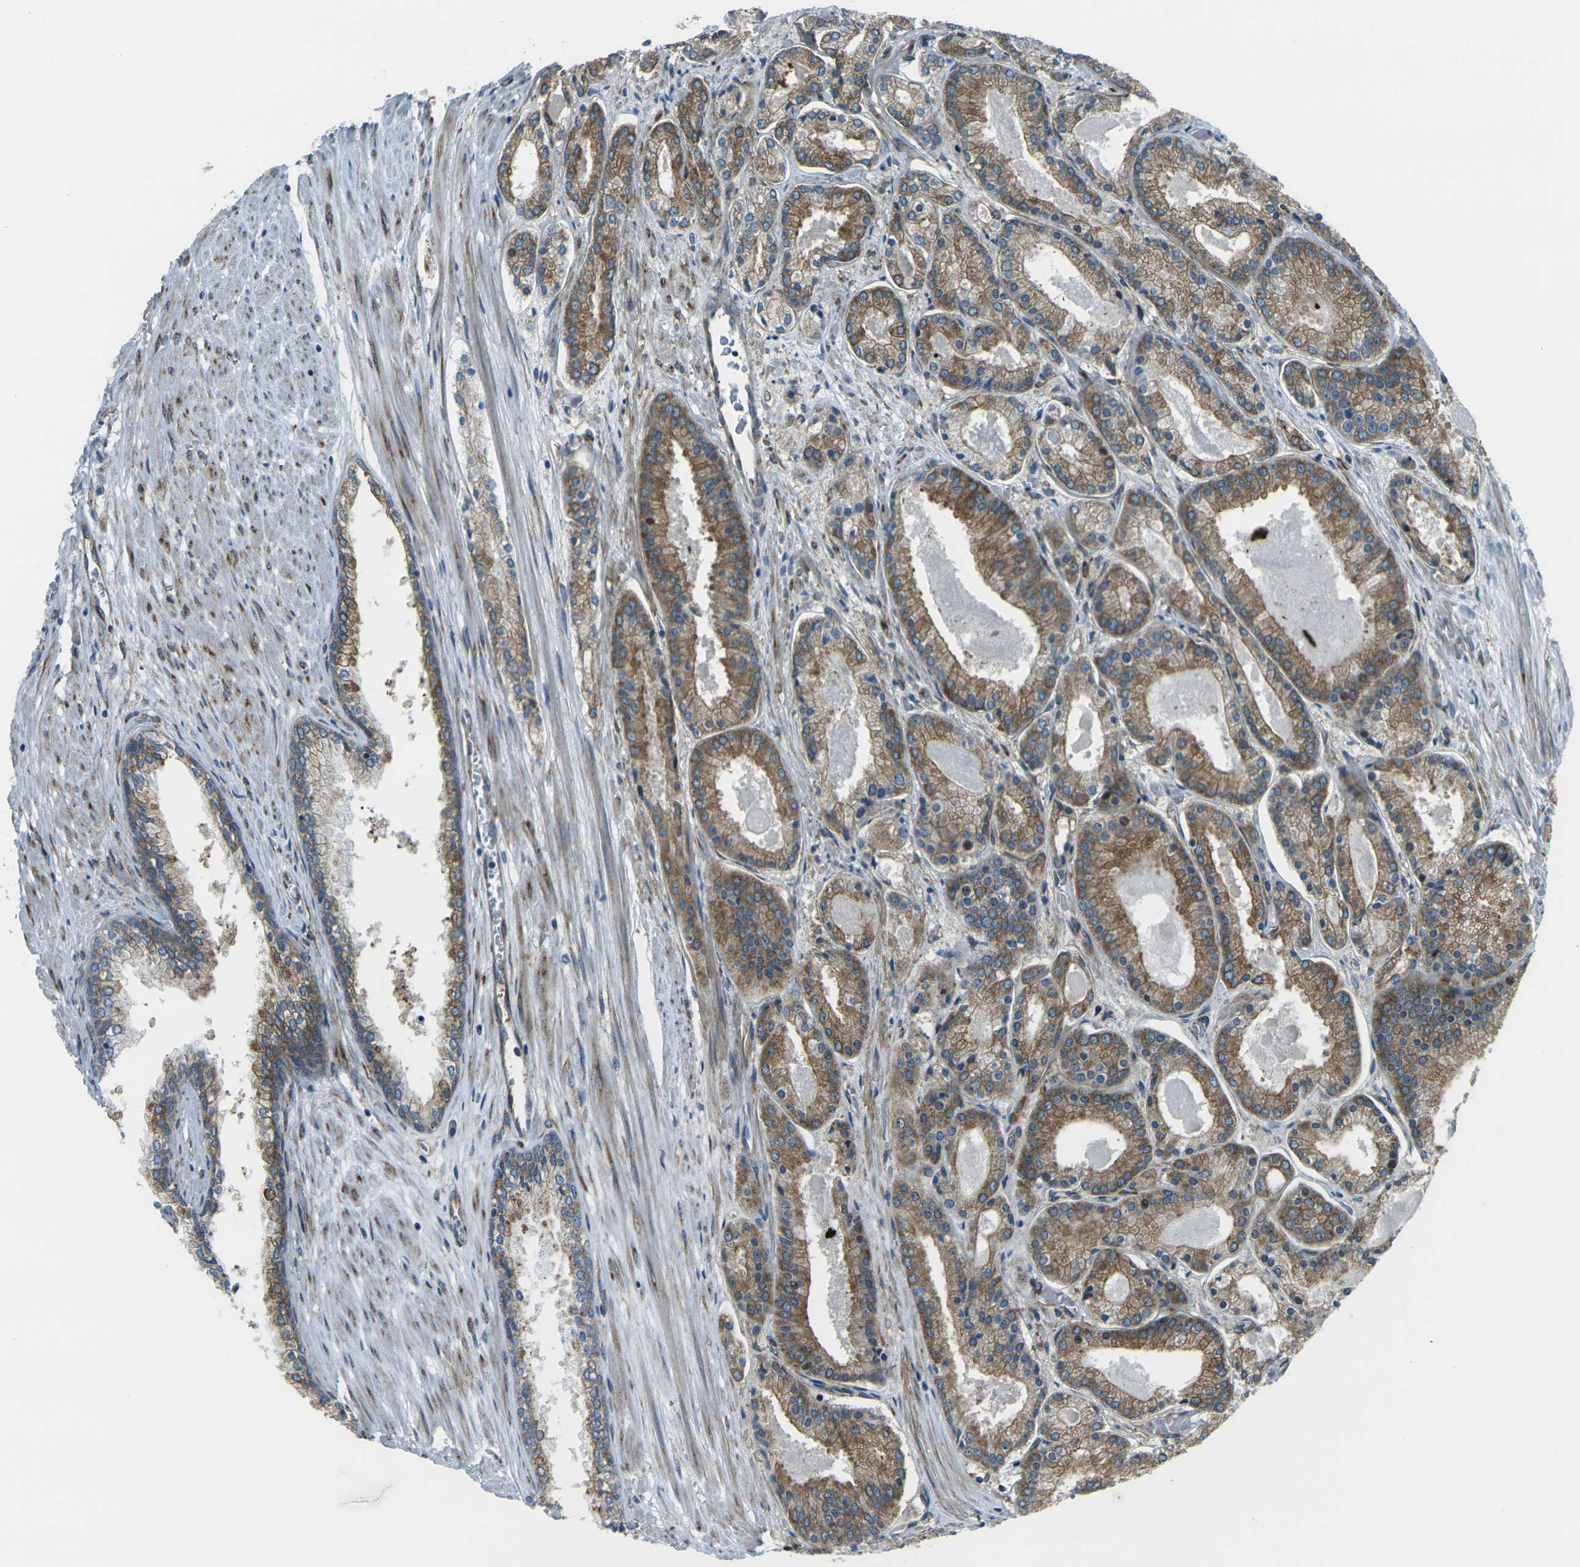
{"staining": {"intensity": "moderate", "quantity": ">75%", "location": "cytoplasmic/membranous"}, "tissue": "prostate cancer", "cell_type": "Tumor cells", "image_type": "cancer", "snomed": [{"axis": "morphology", "description": "Adenocarcinoma, Low grade"}, {"axis": "topography", "description": "Prostate"}], "caption": "This is a photomicrograph of IHC staining of prostate adenocarcinoma (low-grade), which shows moderate positivity in the cytoplasmic/membranous of tumor cells.", "gene": "CELSR2", "patient": {"sex": "male", "age": 59}}